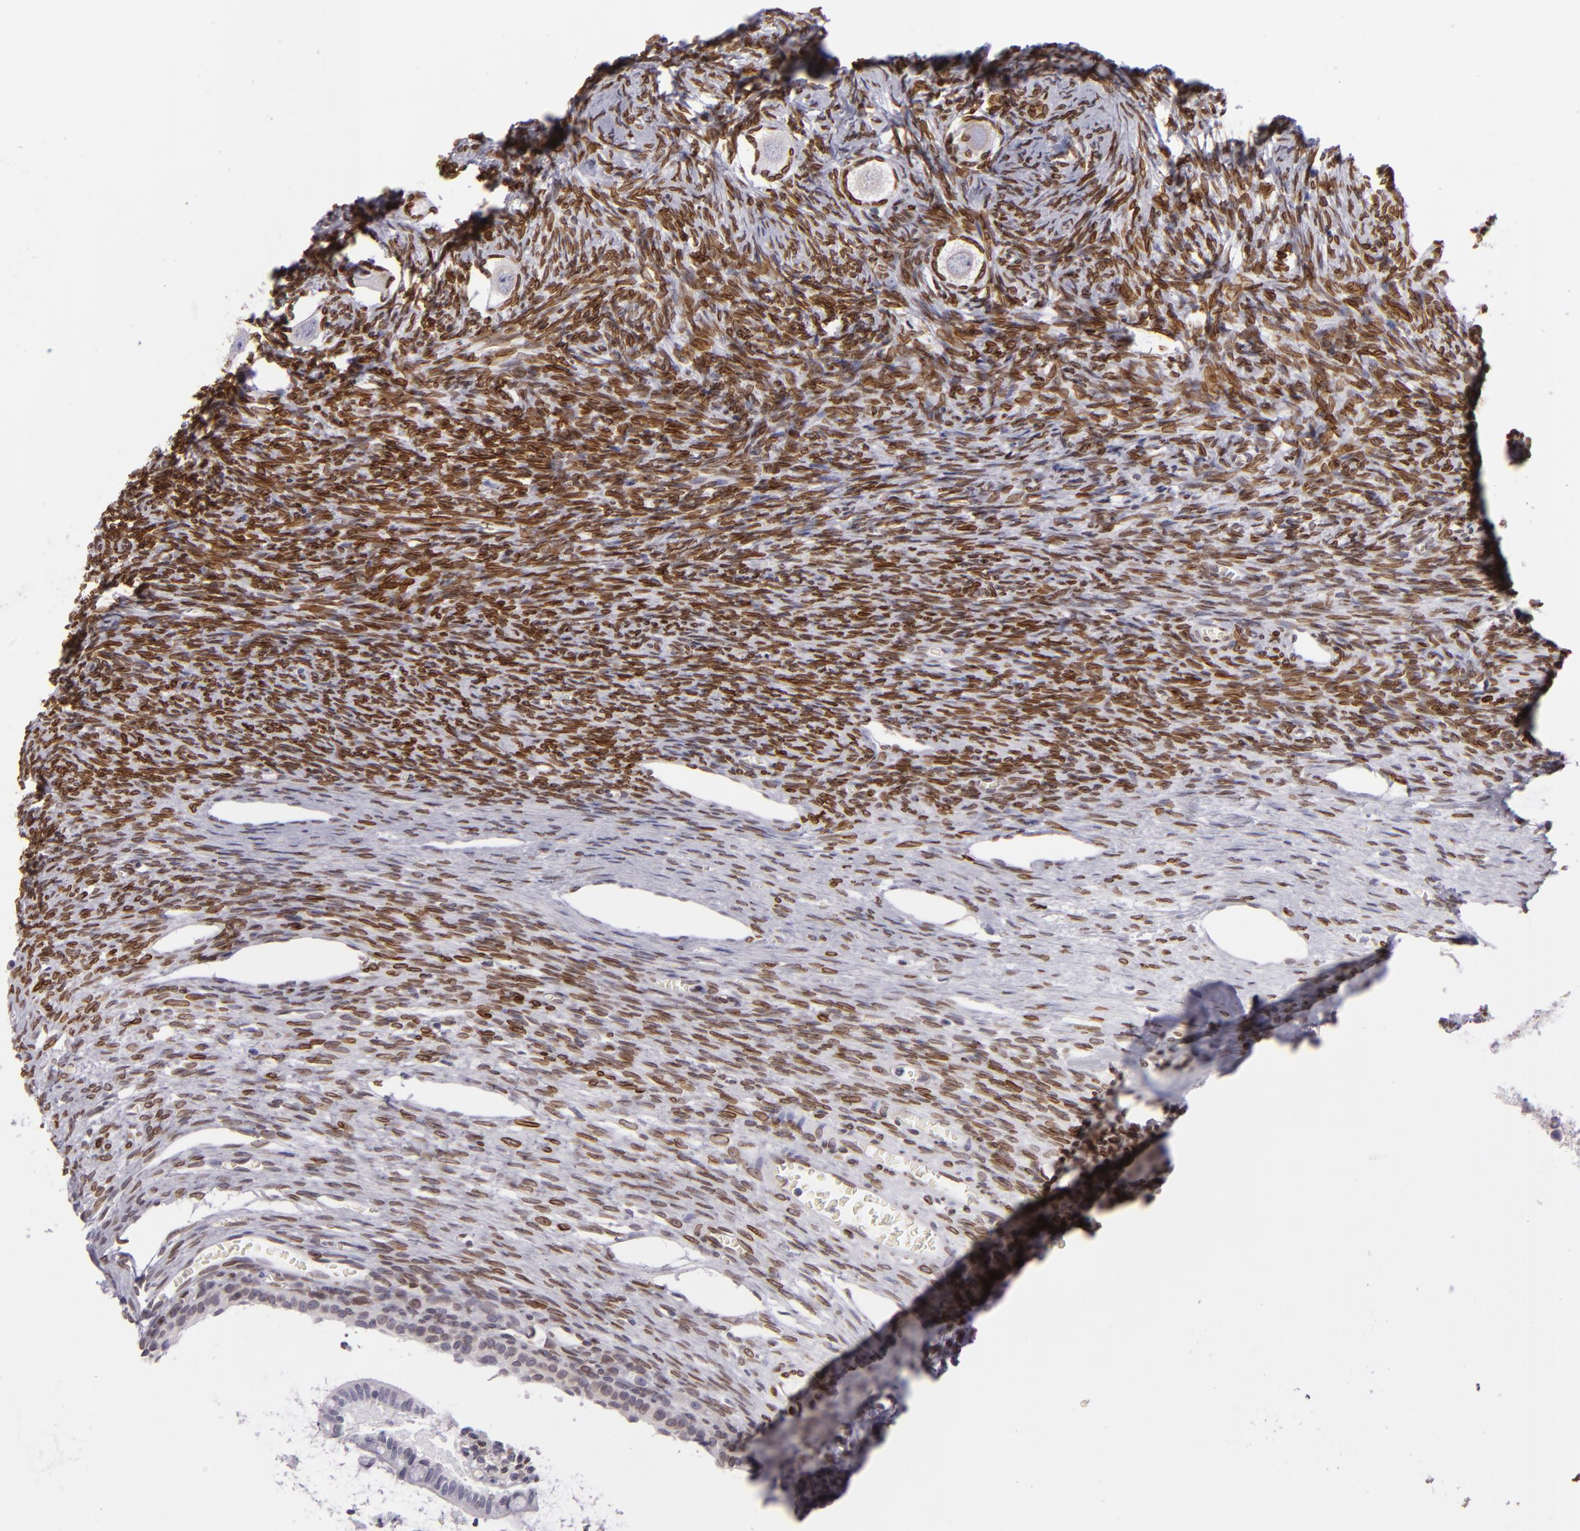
{"staining": {"intensity": "strong", "quantity": ">75%", "location": "nuclear"}, "tissue": "ovary", "cell_type": "Follicle cells", "image_type": "normal", "snomed": [{"axis": "morphology", "description": "Normal tissue, NOS"}, {"axis": "topography", "description": "Ovary"}], "caption": "Immunohistochemical staining of benign human ovary shows >75% levels of strong nuclear protein positivity in about >75% of follicle cells. (Brightfield microscopy of DAB IHC at high magnification).", "gene": "EMD", "patient": {"sex": "female", "age": 27}}